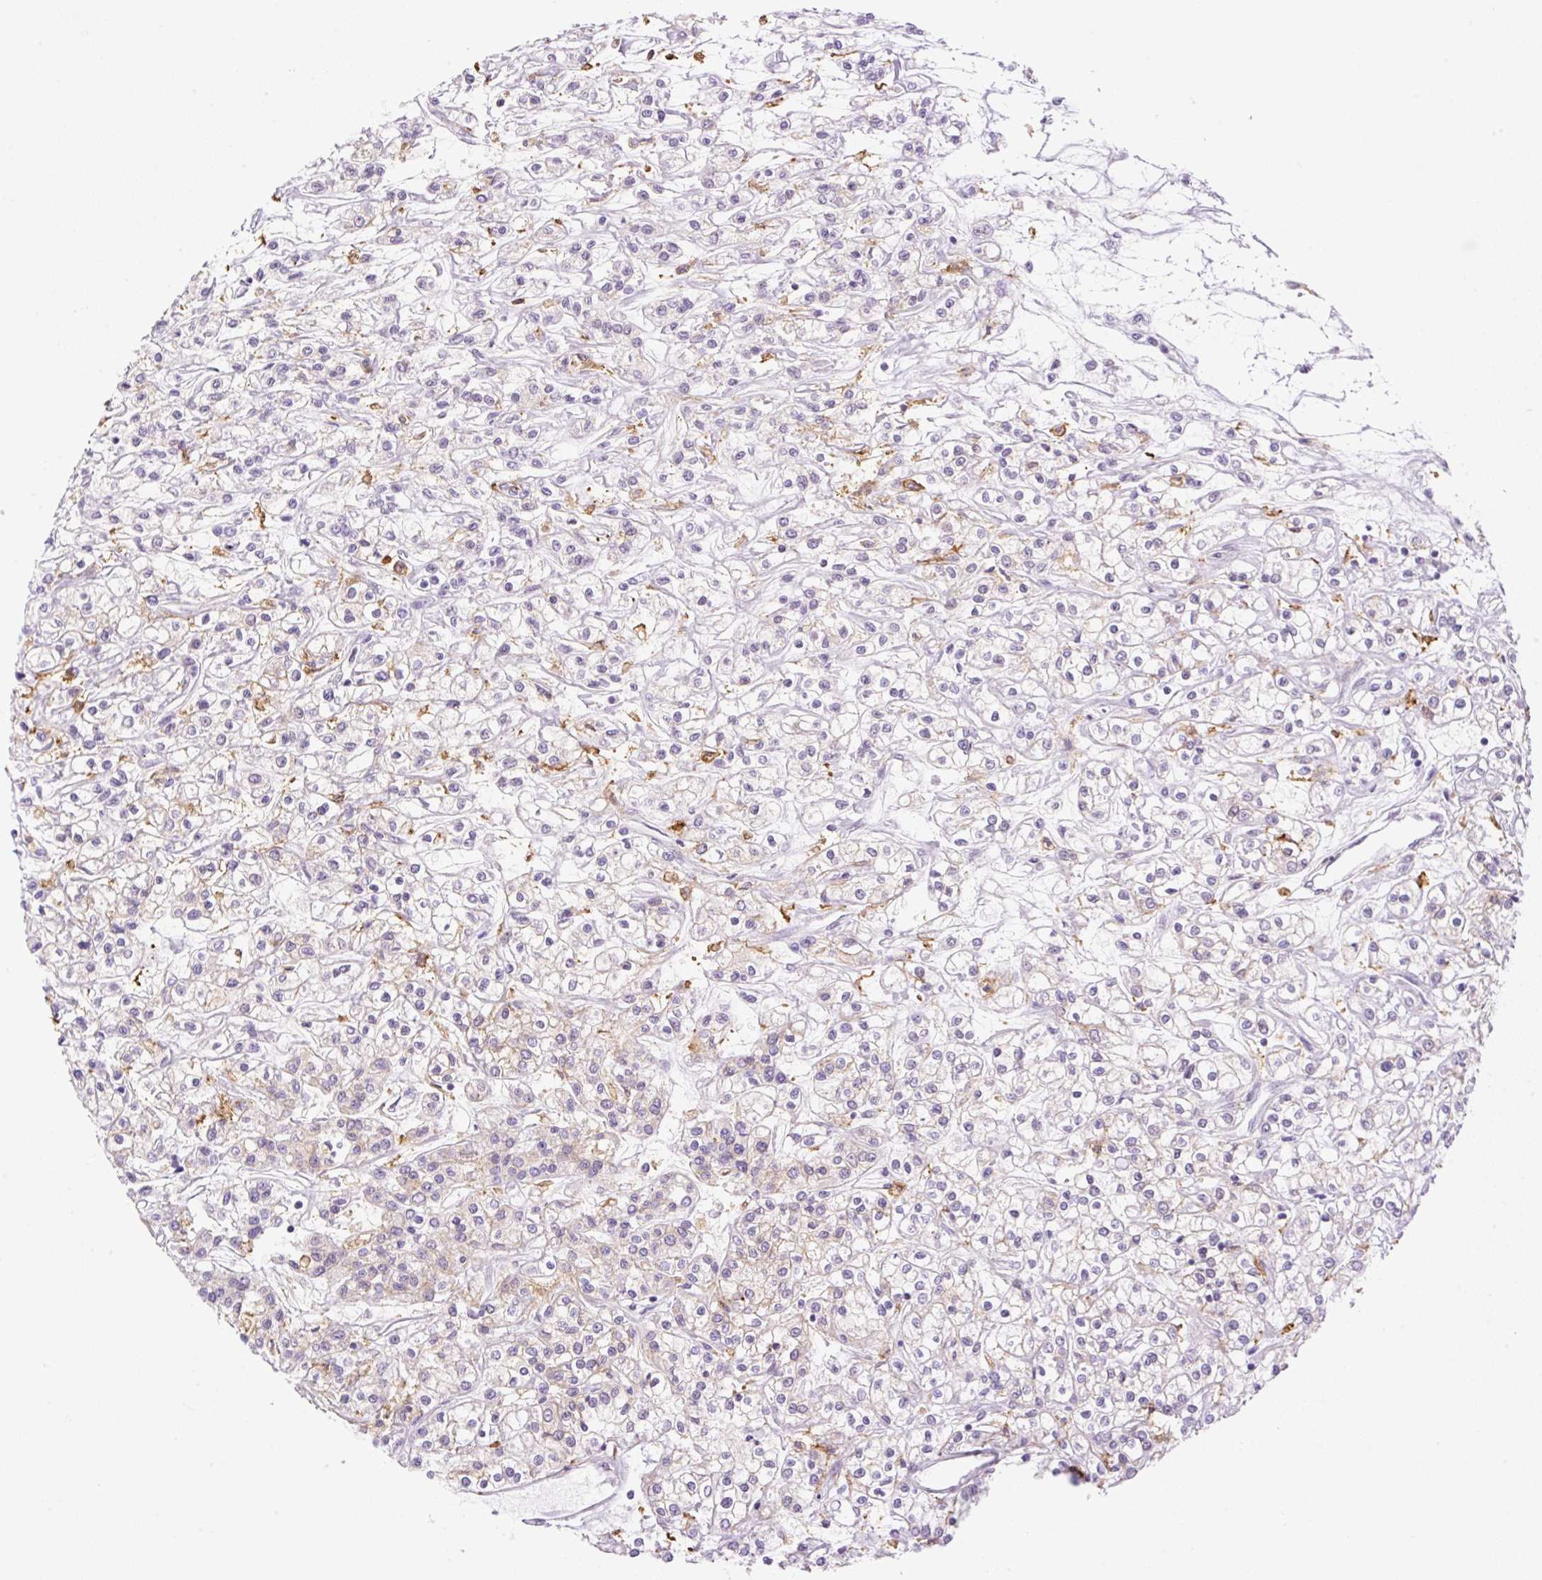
{"staining": {"intensity": "weak", "quantity": "<25%", "location": "cytoplasmic/membranous"}, "tissue": "renal cancer", "cell_type": "Tumor cells", "image_type": "cancer", "snomed": [{"axis": "morphology", "description": "Adenocarcinoma, NOS"}, {"axis": "topography", "description": "Kidney"}], "caption": "The photomicrograph demonstrates no staining of tumor cells in renal cancer. (Immunohistochemistry, brightfield microscopy, high magnification).", "gene": "PALM3", "patient": {"sex": "female", "age": 59}}